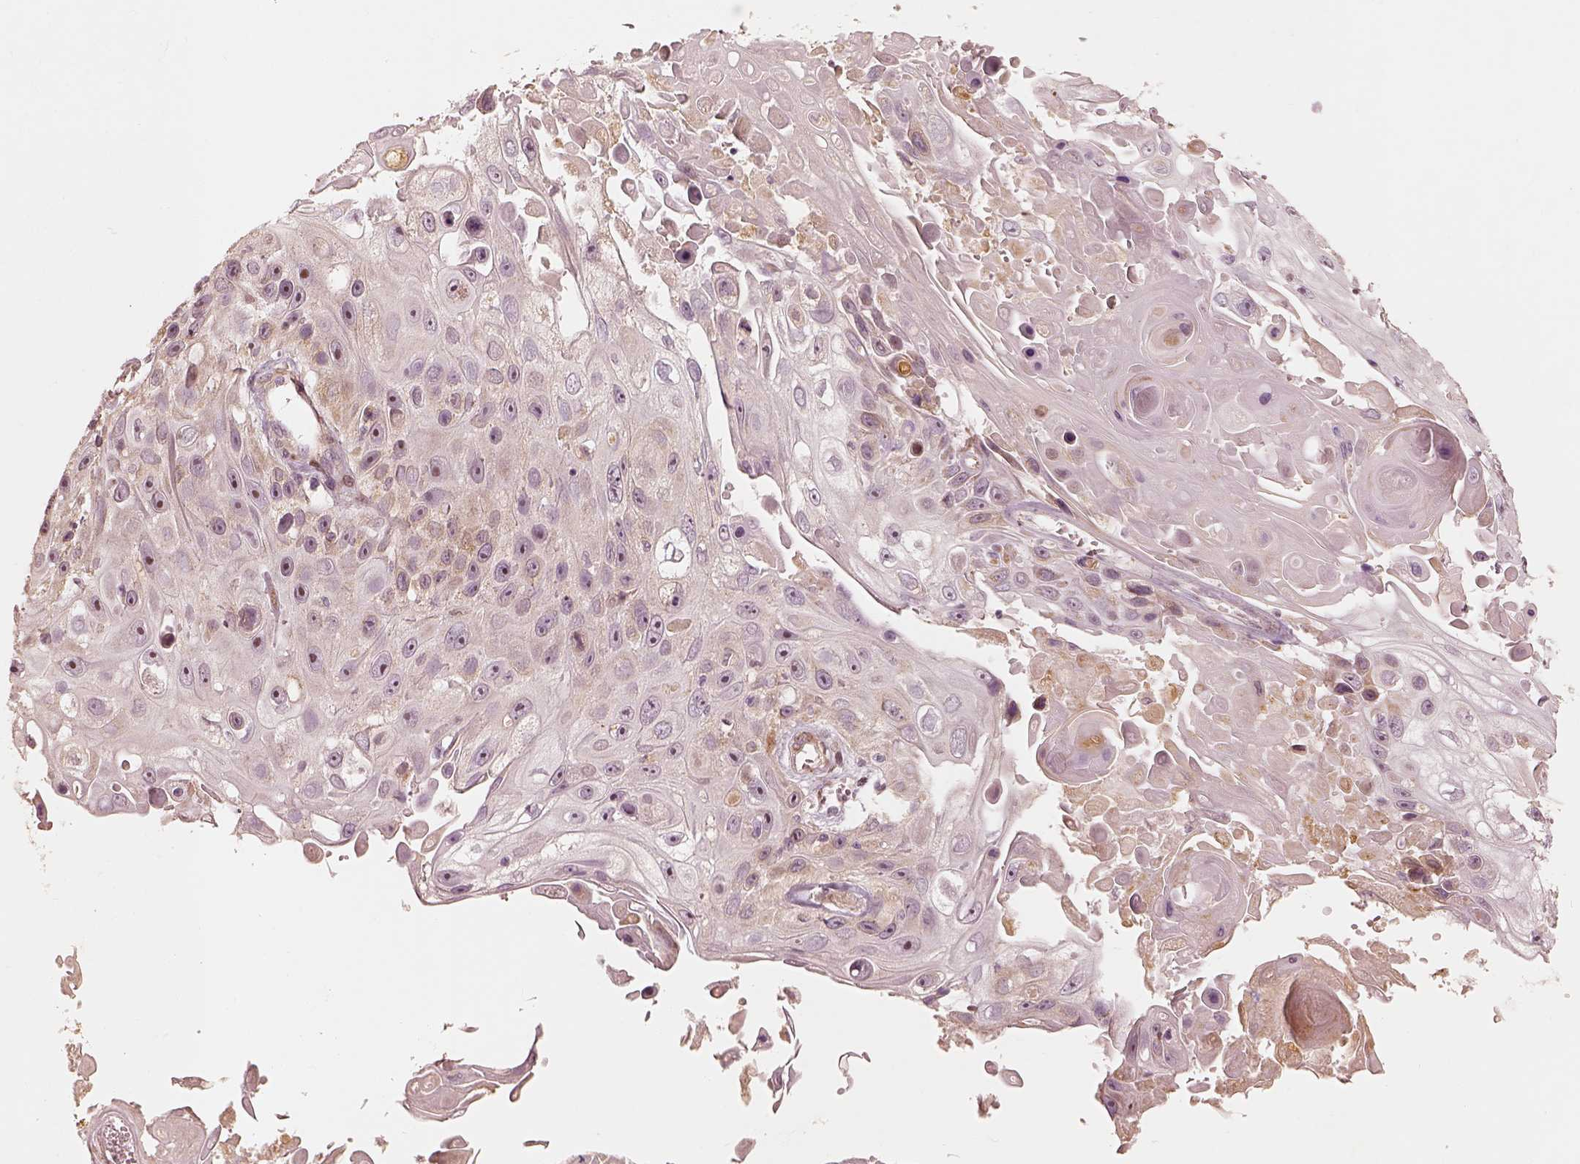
{"staining": {"intensity": "weak", "quantity": "<25%", "location": "cytoplasmic/membranous"}, "tissue": "skin cancer", "cell_type": "Tumor cells", "image_type": "cancer", "snomed": [{"axis": "morphology", "description": "Squamous cell carcinoma, NOS"}, {"axis": "topography", "description": "Skin"}], "caption": "The photomicrograph displays no significant positivity in tumor cells of skin squamous cell carcinoma.", "gene": "WLS", "patient": {"sex": "male", "age": 82}}